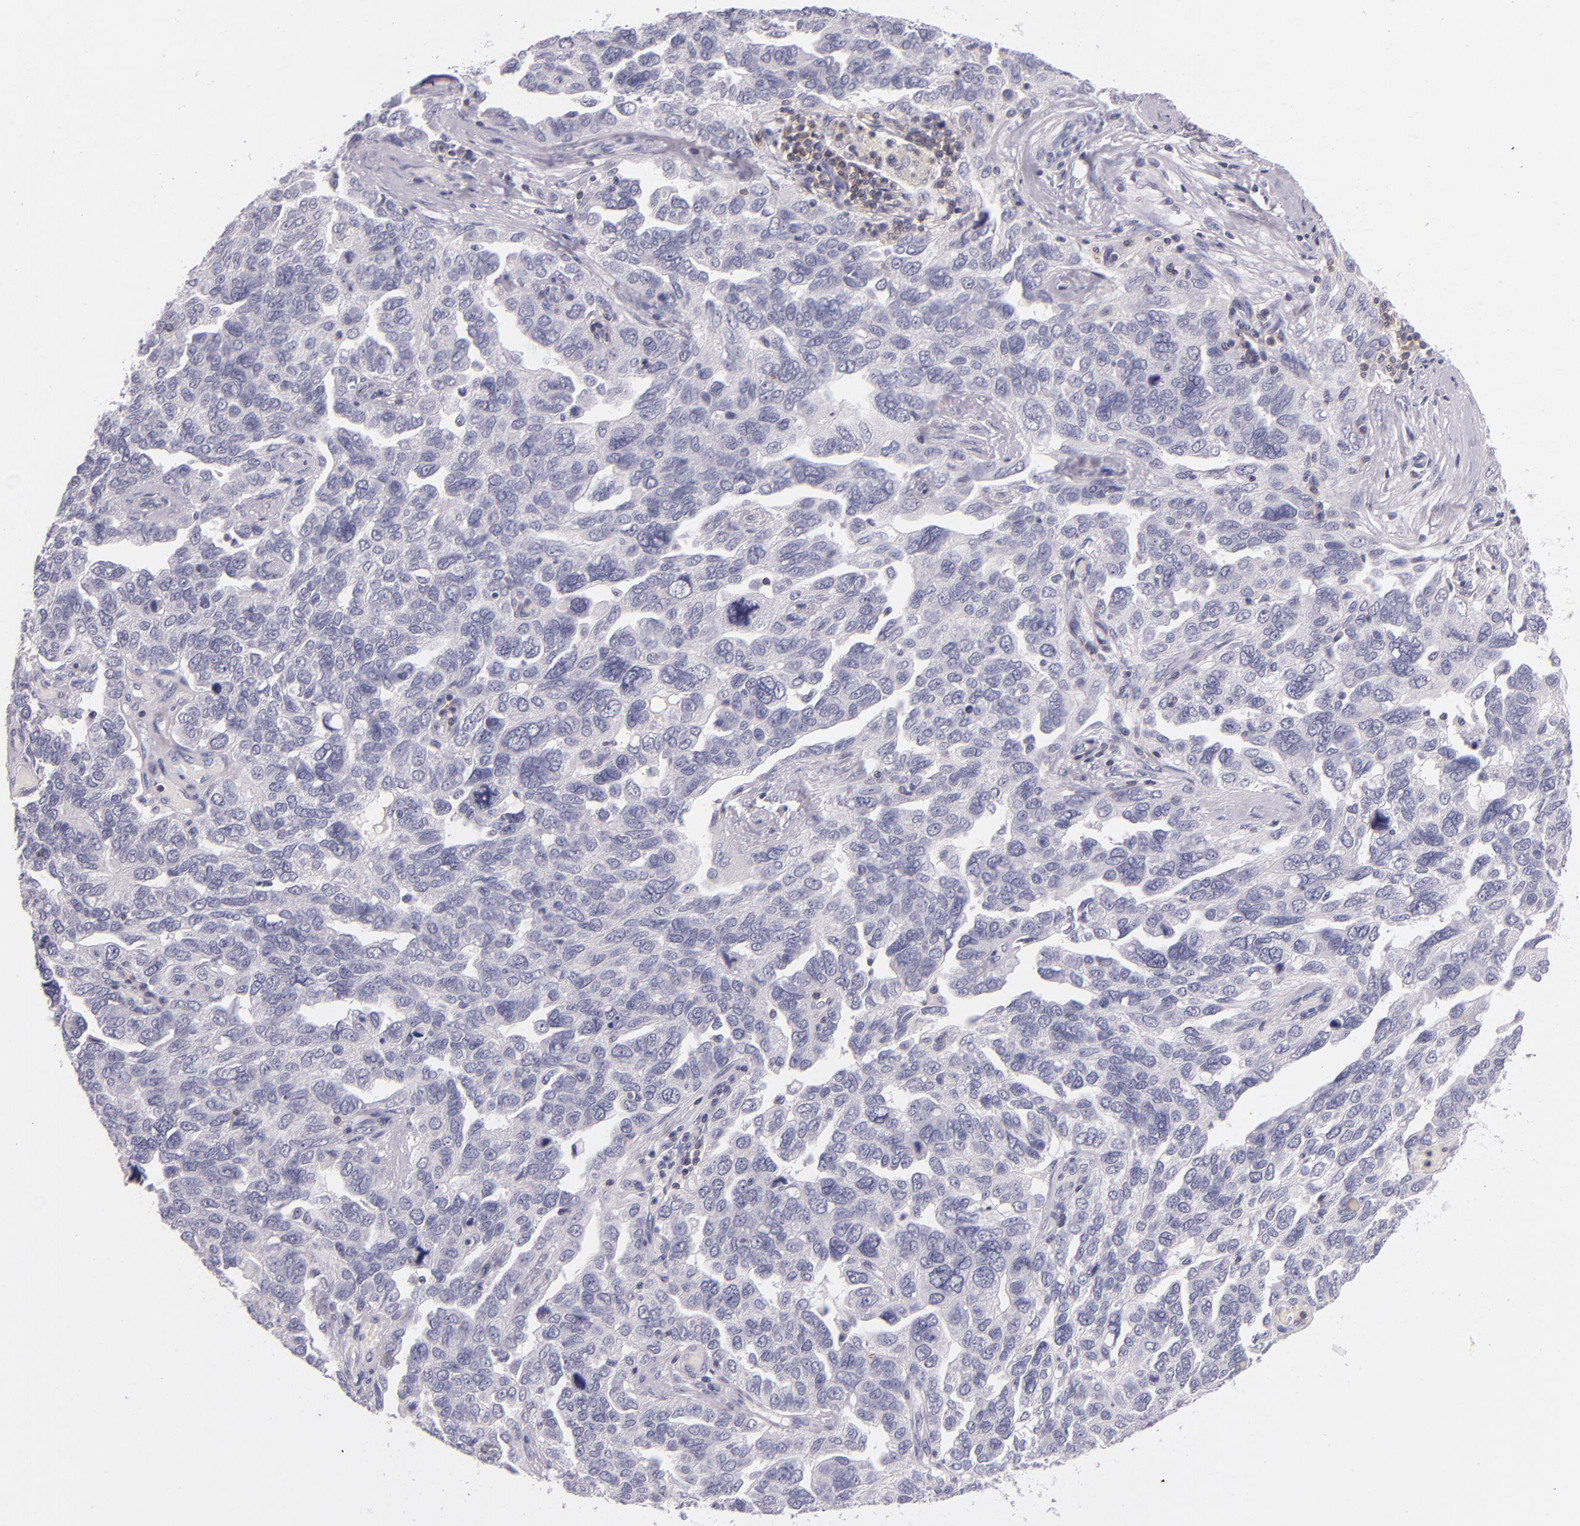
{"staining": {"intensity": "negative", "quantity": "none", "location": "none"}, "tissue": "ovarian cancer", "cell_type": "Tumor cells", "image_type": "cancer", "snomed": [{"axis": "morphology", "description": "Cystadenocarcinoma, serous, NOS"}, {"axis": "topography", "description": "Ovary"}], "caption": "Immunohistochemistry (IHC) histopathology image of neoplastic tissue: ovarian serous cystadenocarcinoma stained with DAB shows no significant protein expression in tumor cells.", "gene": "CD48", "patient": {"sex": "female", "age": 64}}